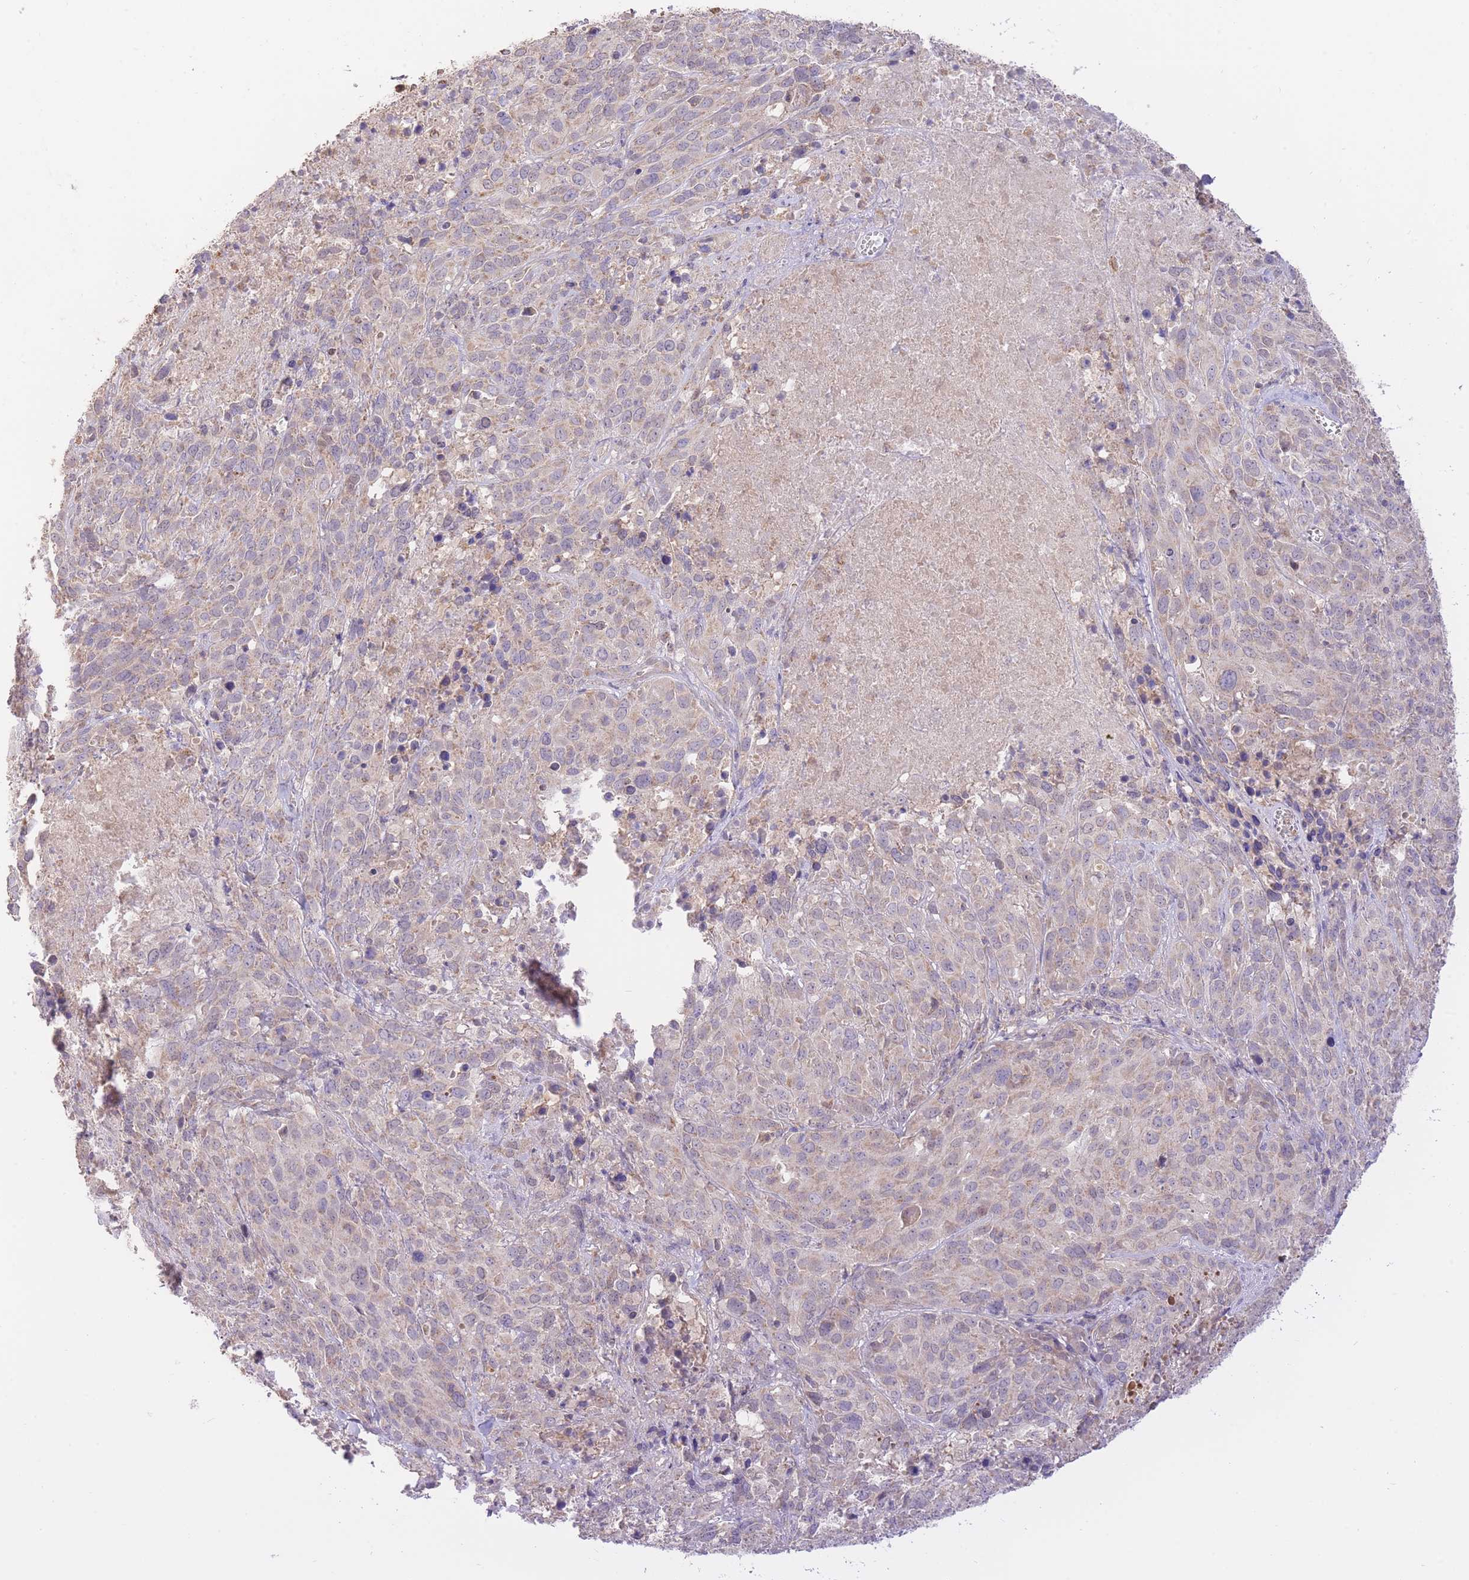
{"staining": {"intensity": "weak", "quantity": ">75%", "location": "cytoplasmic/membranous"}, "tissue": "cervical cancer", "cell_type": "Tumor cells", "image_type": "cancer", "snomed": [{"axis": "morphology", "description": "Squamous cell carcinoma, NOS"}, {"axis": "topography", "description": "Cervix"}], "caption": "Immunohistochemistry micrograph of cervical cancer stained for a protein (brown), which reveals low levels of weak cytoplasmic/membranous expression in approximately >75% of tumor cells.", "gene": "PREP", "patient": {"sex": "female", "age": 51}}